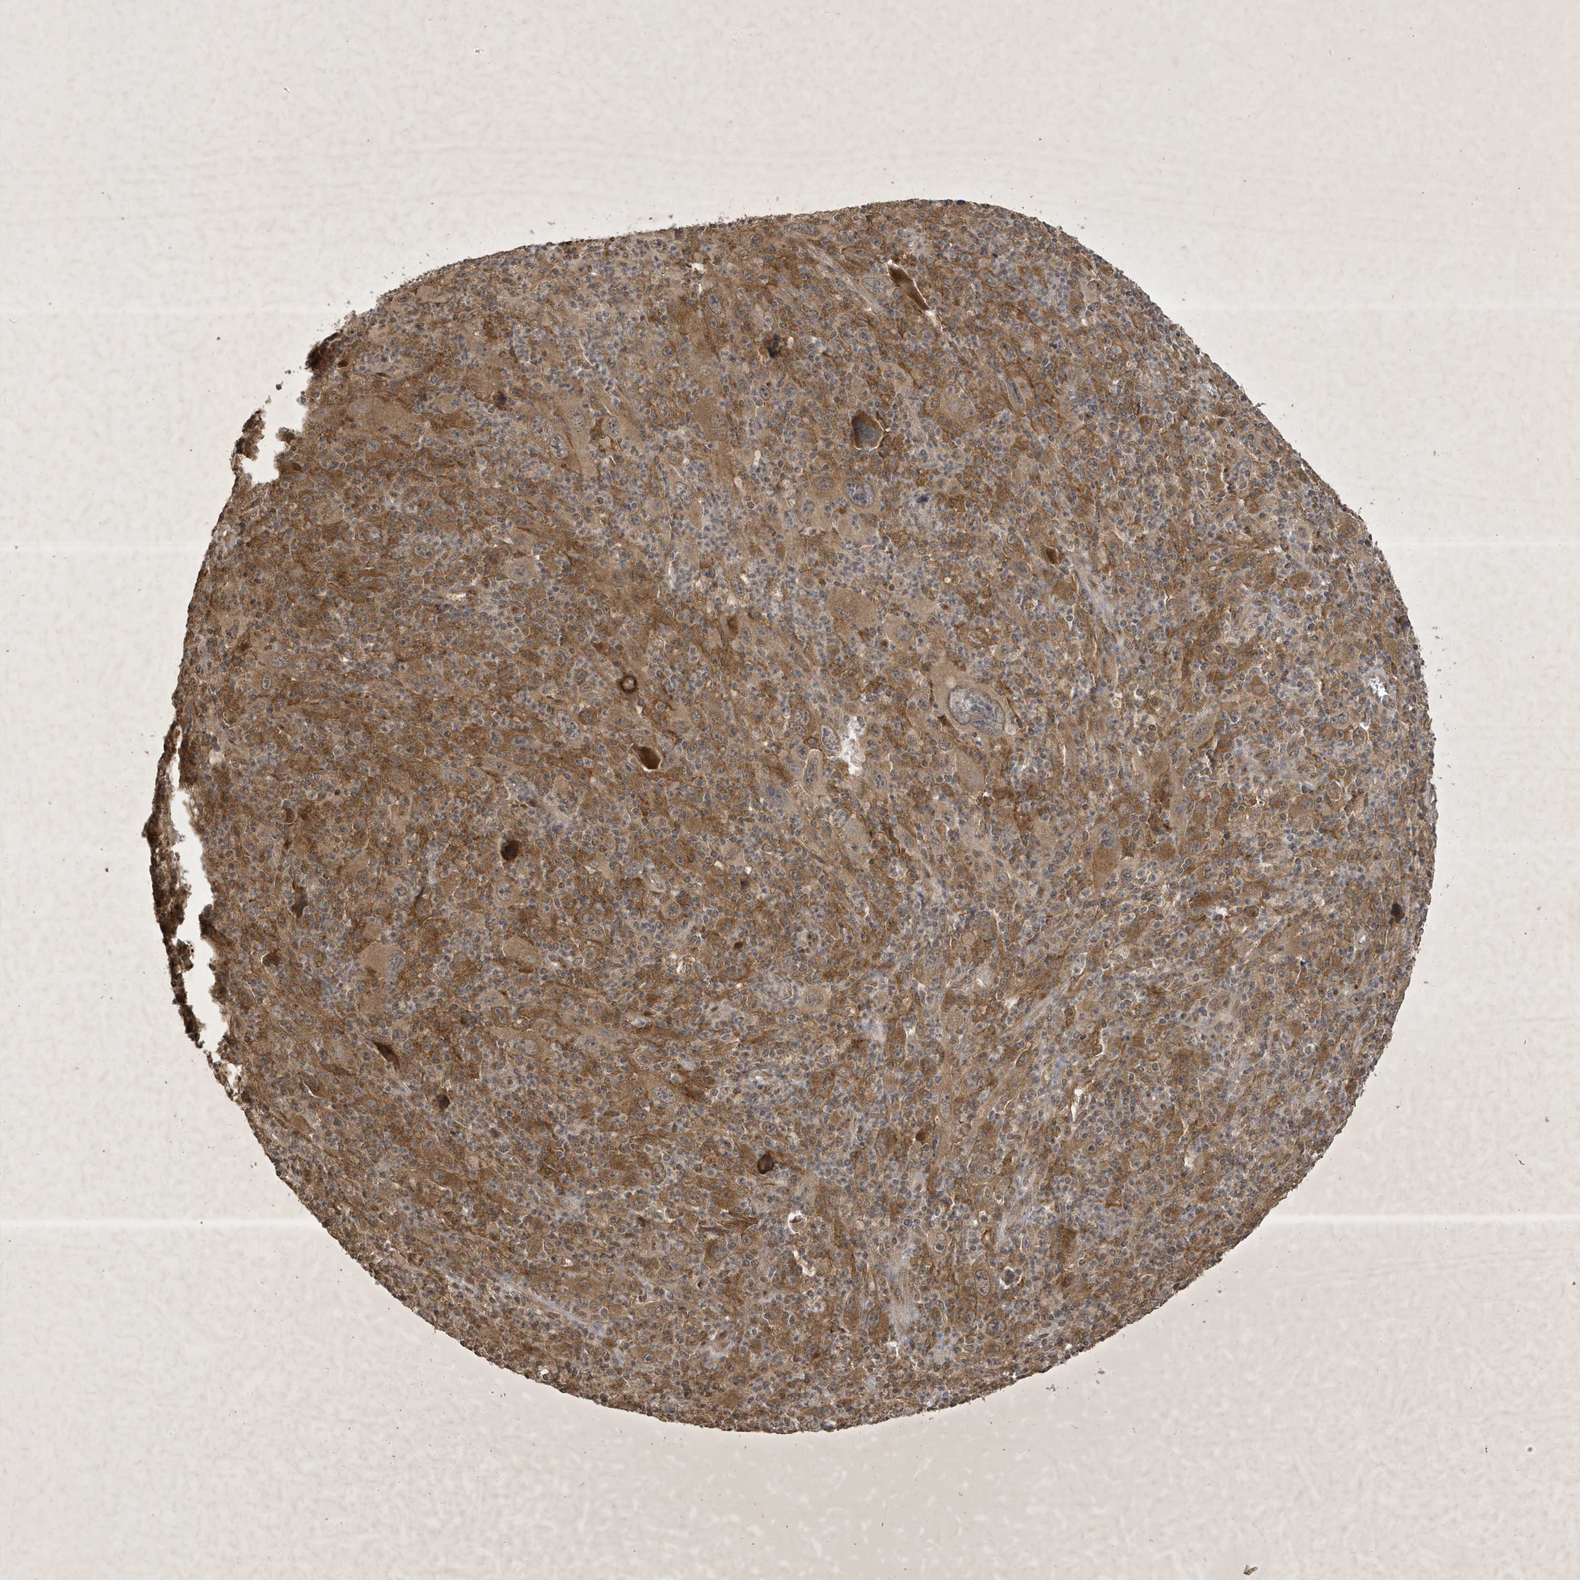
{"staining": {"intensity": "moderate", "quantity": ">75%", "location": "cytoplasmic/membranous"}, "tissue": "melanoma", "cell_type": "Tumor cells", "image_type": "cancer", "snomed": [{"axis": "morphology", "description": "Malignant melanoma, Metastatic site"}, {"axis": "topography", "description": "Skin"}], "caption": "Immunohistochemical staining of malignant melanoma (metastatic site) exhibits medium levels of moderate cytoplasmic/membranous protein staining in about >75% of tumor cells. The protein of interest is stained brown, and the nuclei are stained in blue (DAB IHC with brightfield microscopy, high magnification).", "gene": "STX10", "patient": {"sex": "female", "age": 56}}